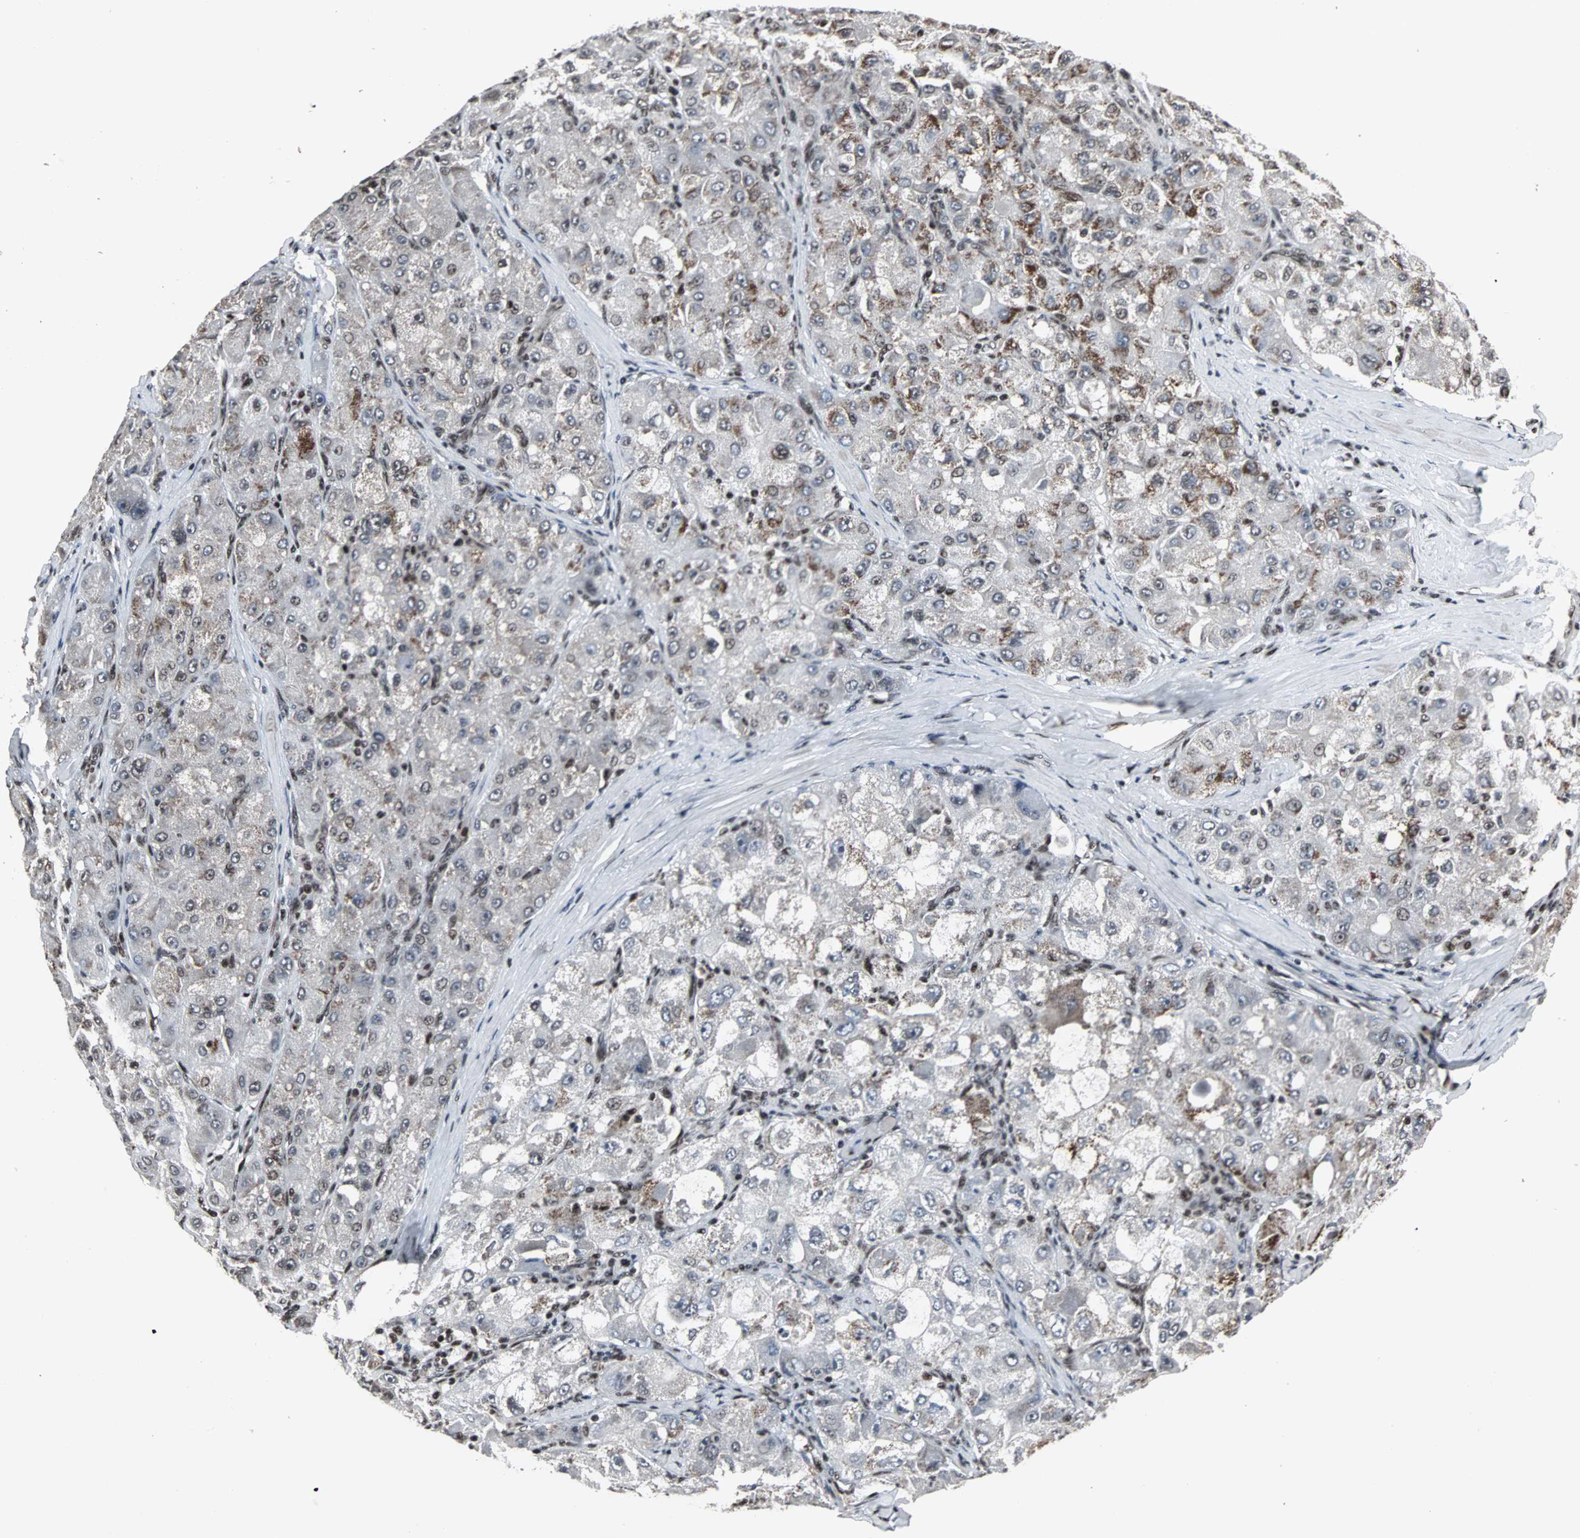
{"staining": {"intensity": "moderate", "quantity": "25%-75%", "location": "cytoplasmic/membranous"}, "tissue": "liver cancer", "cell_type": "Tumor cells", "image_type": "cancer", "snomed": [{"axis": "morphology", "description": "Carcinoma, Hepatocellular, NOS"}, {"axis": "topography", "description": "Liver"}], "caption": "An immunohistochemistry (IHC) photomicrograph of neoplastic tissue is shown. Protein staining in brown labels moderate cytoplasmic/membranous positivity in liver cancer within tumor cells.", "gene": "PNKP", "patient": {"sex": "male", "age": 80}}